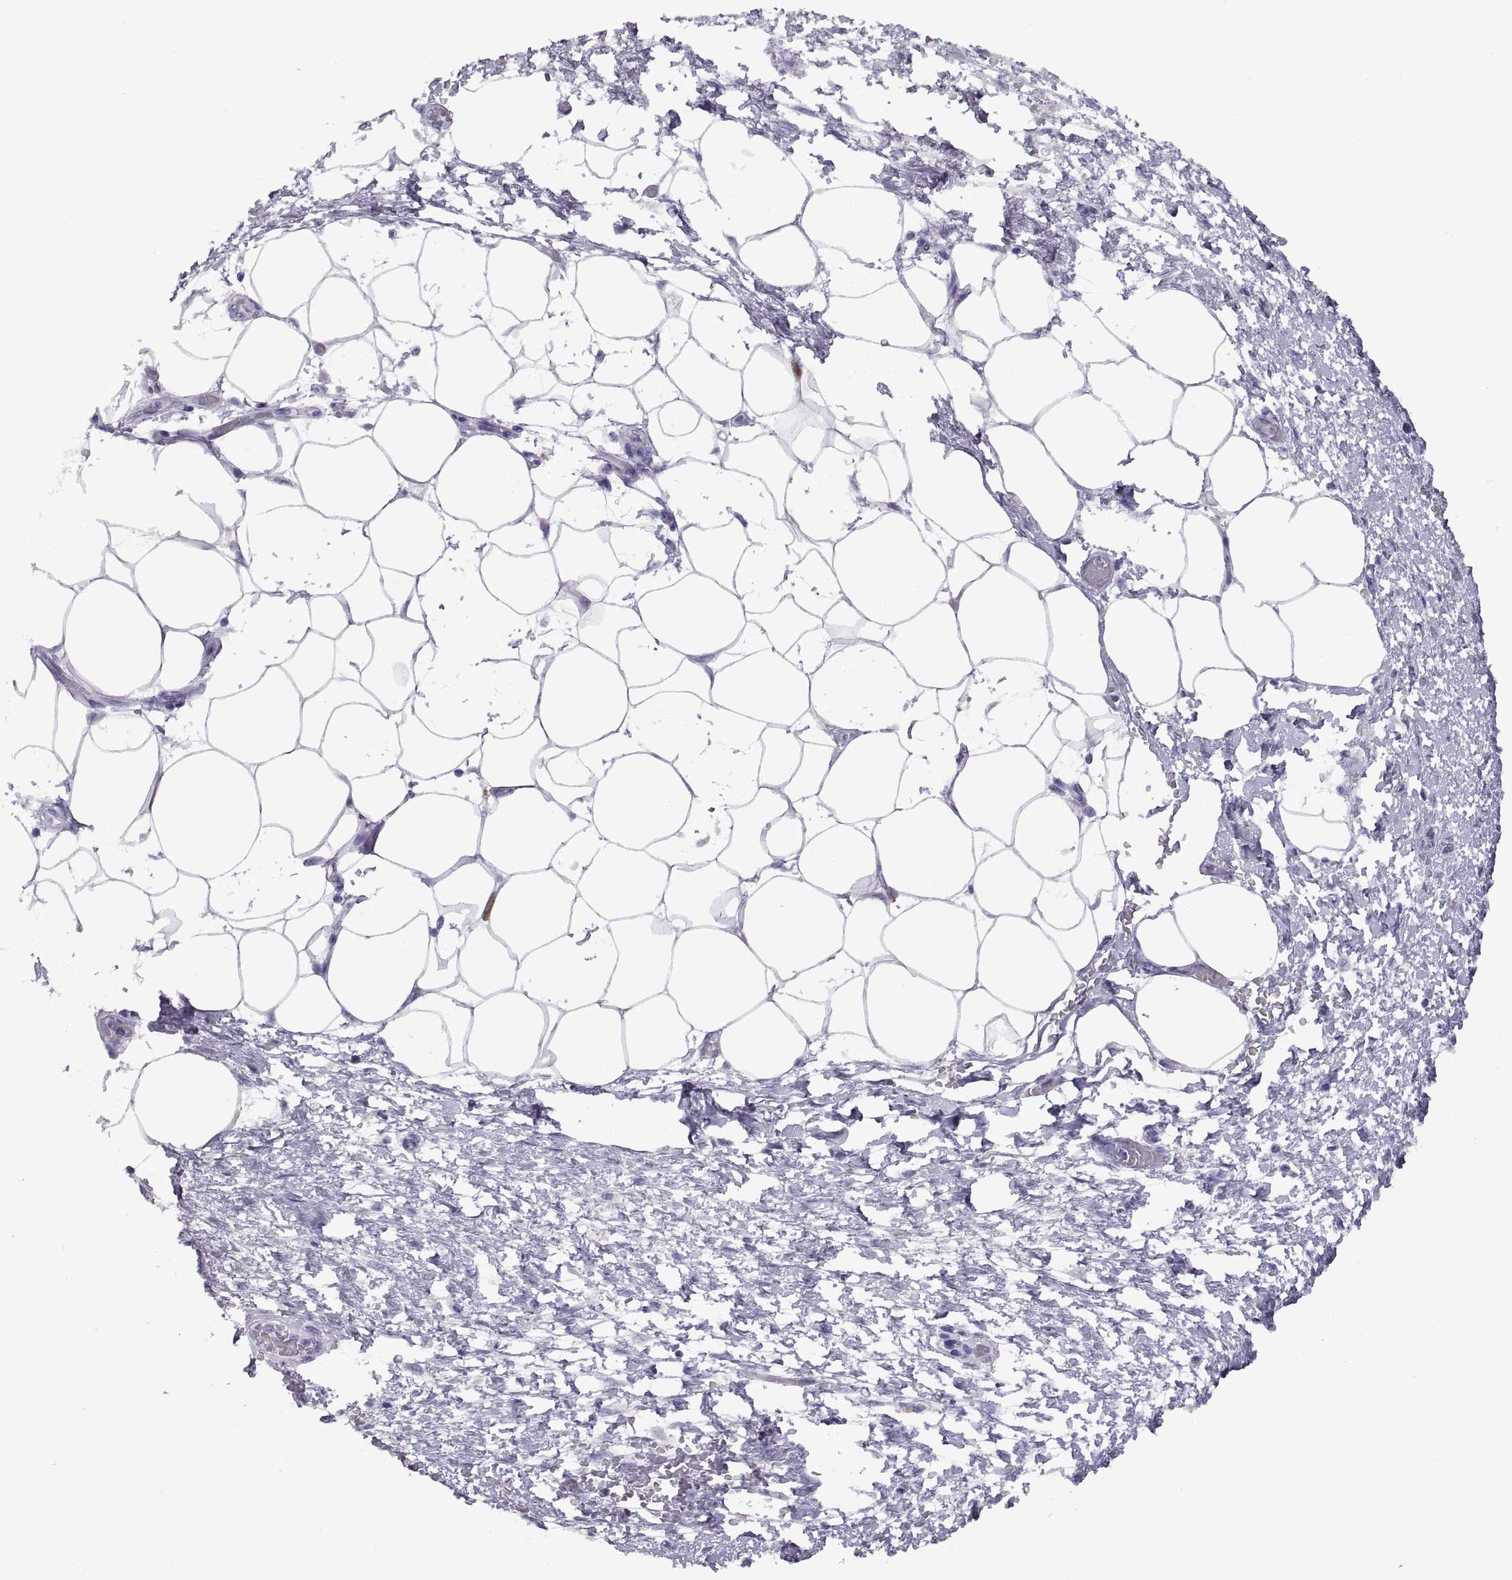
{"staining": {"intensity": "negative", "quantity": "none", "location": "none"}, "tissue": "pancreatic cancer", "cell_type": "Tumor cells", "image_type": "cancer", "snomed": [{"axis": "morphology", "description": "Adenocarcinoma, NOS"}, {"axis": "topography", "description": "Pancreas"}], "caption": "The histopathology image exhibits no staining of tumor cells in pancreatic adenocarcinoma.", "gene": "RGS20", "patient": {"sex": "female", "age": 72}}